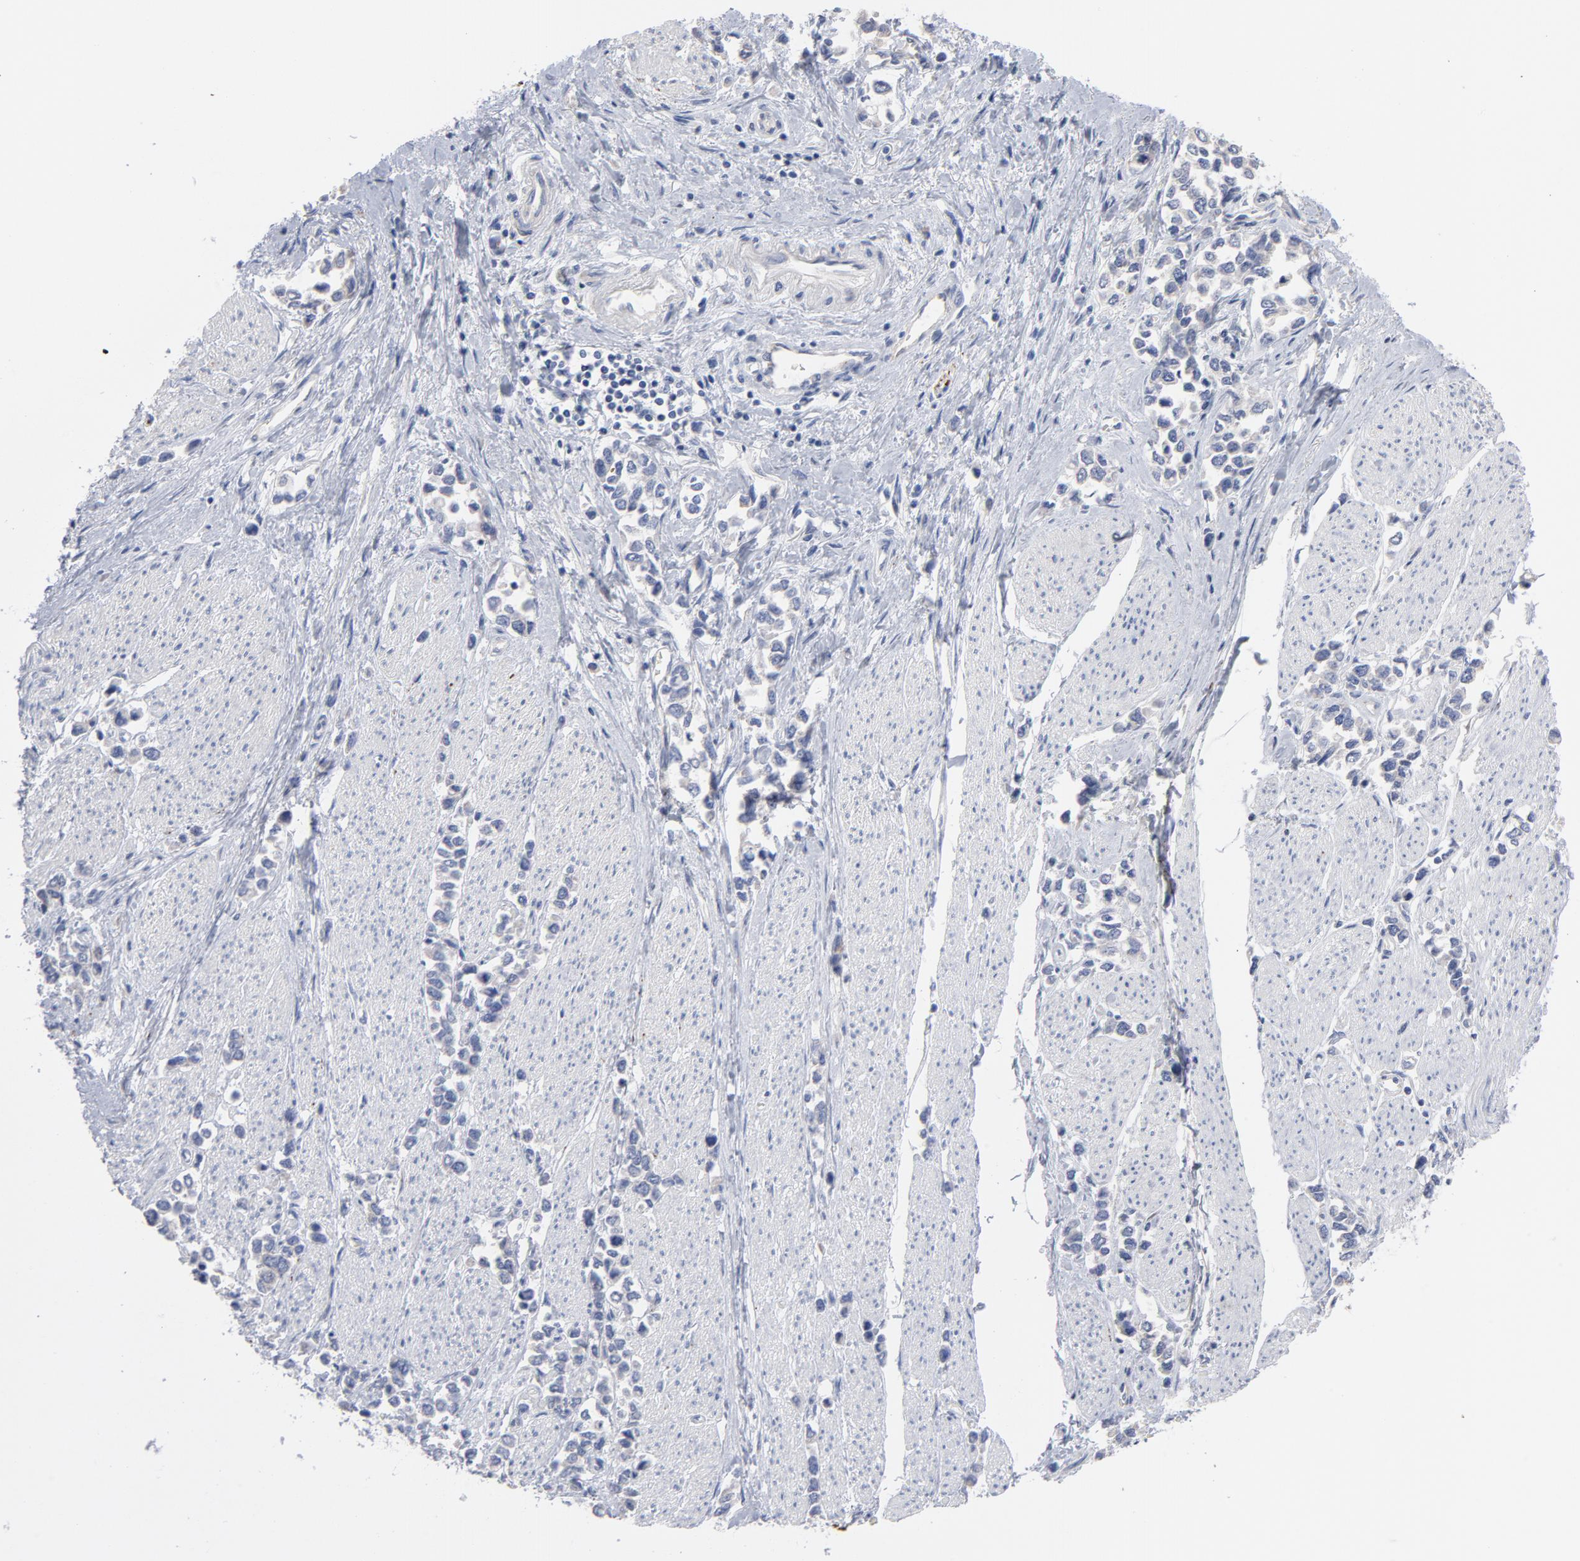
{"staining": {"intensity": "negative", "quantity": "none", "location": "none"}, "tissue": "stomach cancer", "cell_type": "Tumor cells", "image_type": "cancer", "snomed": [{"axis": "morphology", "description": "Adenocarcinoma, NOS"}, {"axis": "topography", "description": "Stomach, upper"}], "caption": "Immunohistochemical staining of stomach cancer demonstrates no significant positivity in tumor cells.", "gene": "CPE", "patient": {"sex": "male", "age": 76}}